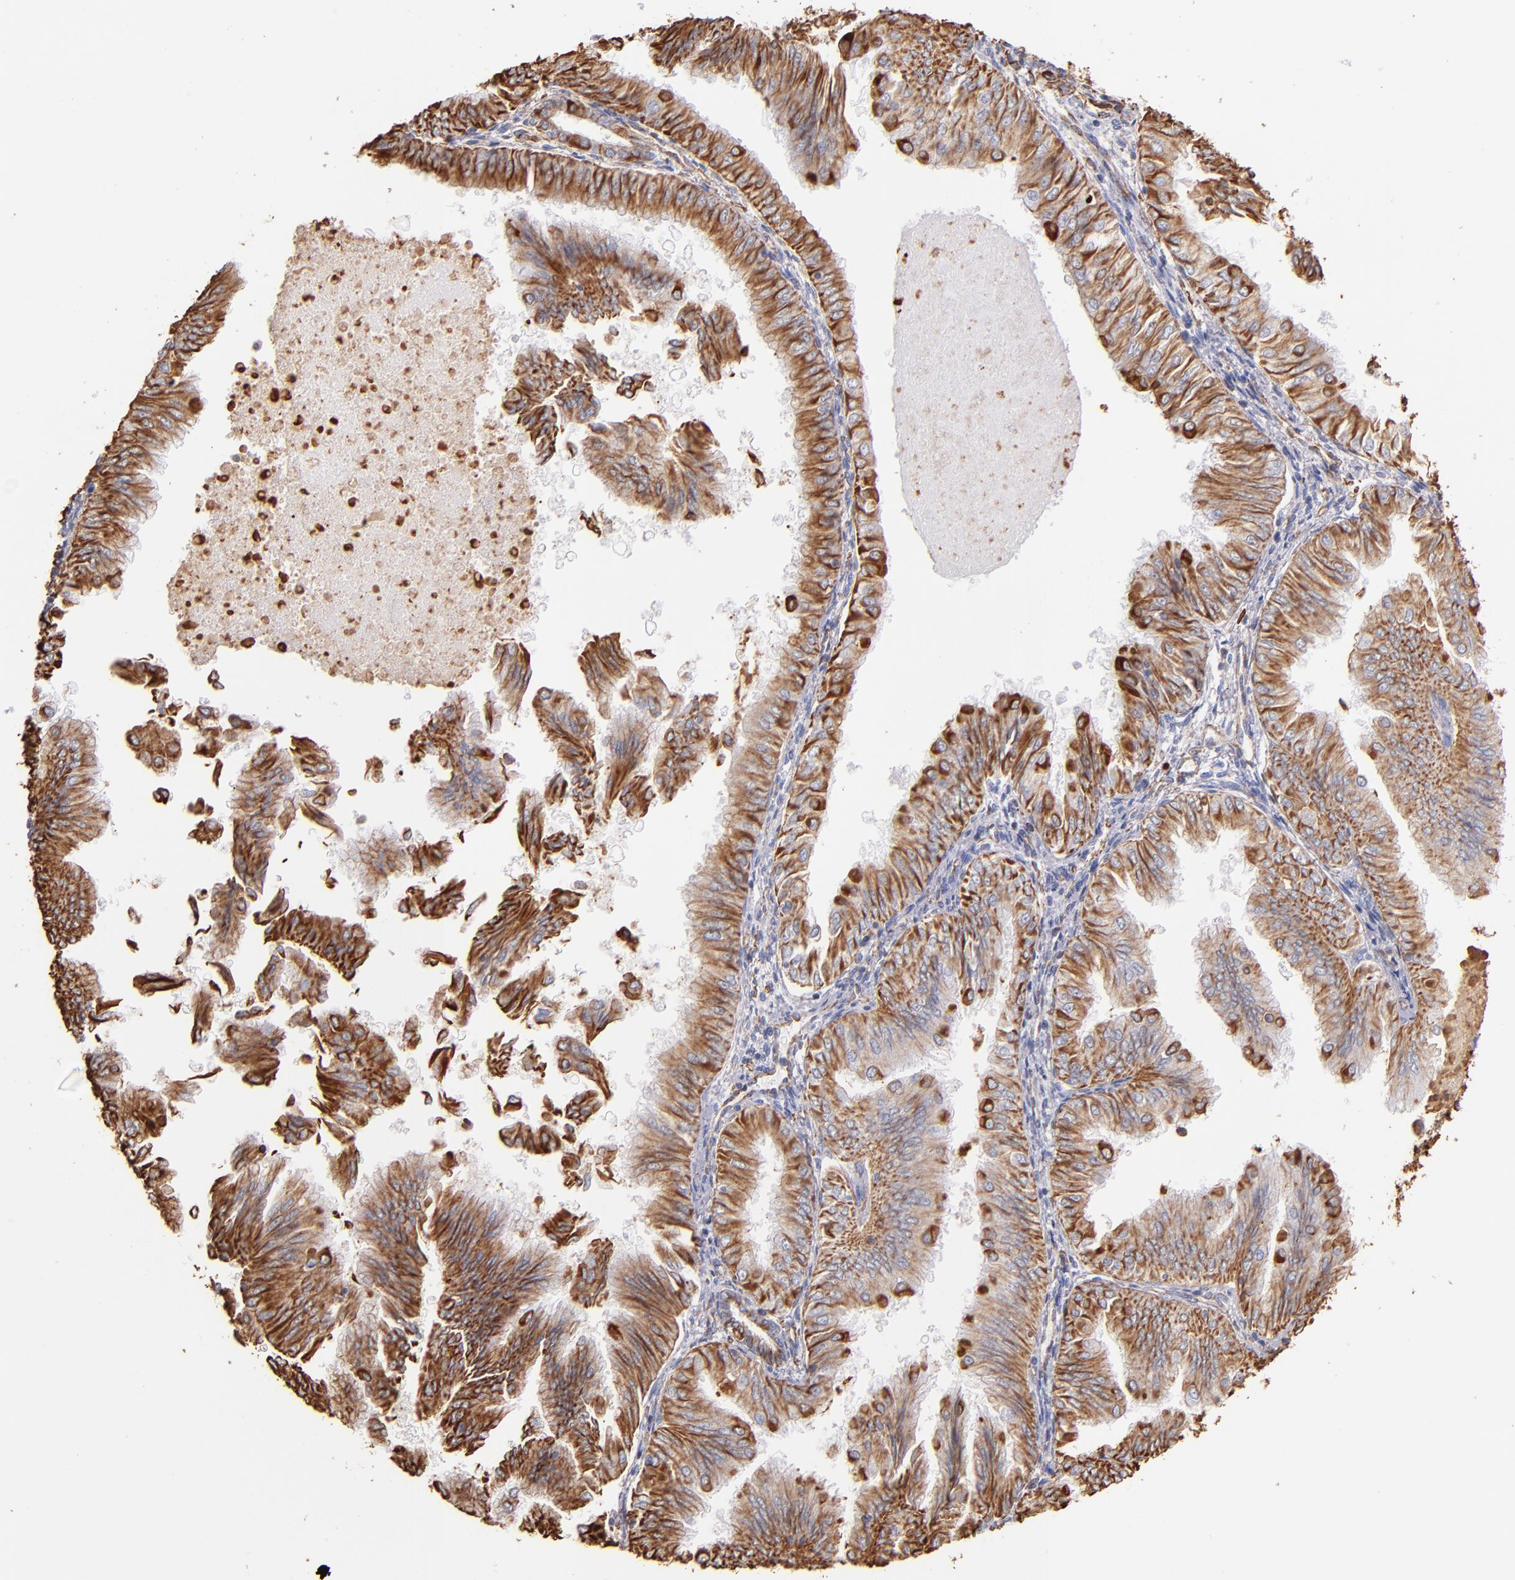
{"staining": {"intensity": "strong", "quantity": ">75%", "location": "cytoplasmic/membranous,nuclear"}, "tissue": "endometrial cancer", "cell_type": "Tumor cells", "image_type": "cancer", "snomed": [{"axis": "morphology", "description": "Adenocarcinoma, NOS"}, {"axis": "topography", "description": "Endometrium"}], "caption": "IHC staining of endometrial cancer (adenocarcinoma), which demonstrates high levels of strong cytoplasmic/membranous and nuclear staining in about >75% of tumor cells indicating strong cytoplasmic/membranous and nuclear protein staining. The staining was performed using DAB (brown) for protein detection and nuclei were counterstained in hematoxylin (blue).", "gene": "VIM", "patient": {"sex": "female", "age": 53}}